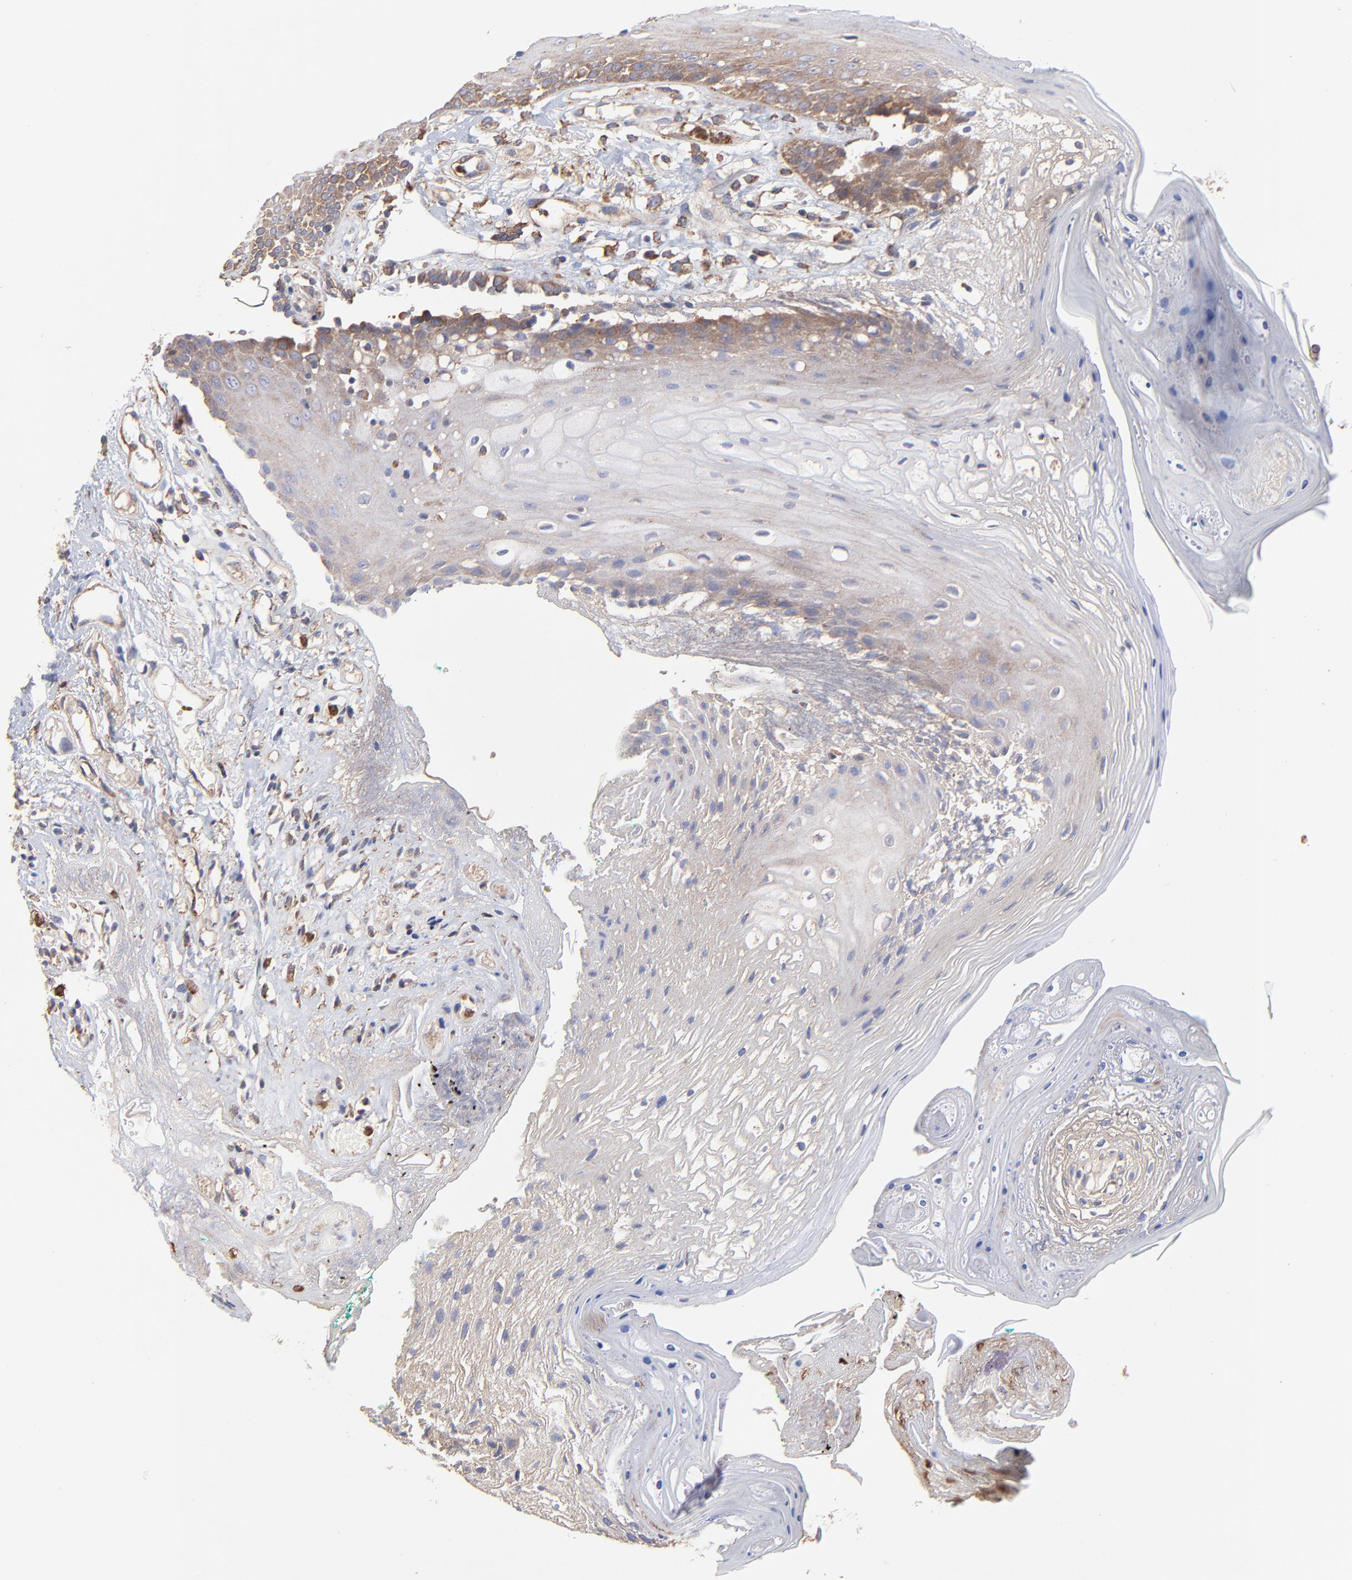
{"staining": {"intensity": "weak", "quantity": "25%-75%", "location": "cytoplasmic/membranous"}, "tissue": "oral mucosa", "cell_type": "Squamous epithelial cells", "image_type": "normal", "snomed": [{"axis": "morphology", "description": "Normal tissue, NOS"}, {"axis": "morphology", "description": "Squamous cell carcinoma, NOS"}, {"axis": "topography", "description": "Skeletal muscle"}, {"axis": "topography", "description": "Oral tissue"}, {"axis": "topography", "description": "Head-Neck"}], "caption": "Protein staining shows weak cytoplasmic/membranous expression in approximately 25%-75% of squamous epithelial cells in normal oral mucosa. The staining was performed using DAB to visualize the protein expression in brown, while the nuclei were stained in blue with hematoxylin (Magnification: 20x).", "gene": "PFKM", "patient": {"sex": "female", "age": 84}}